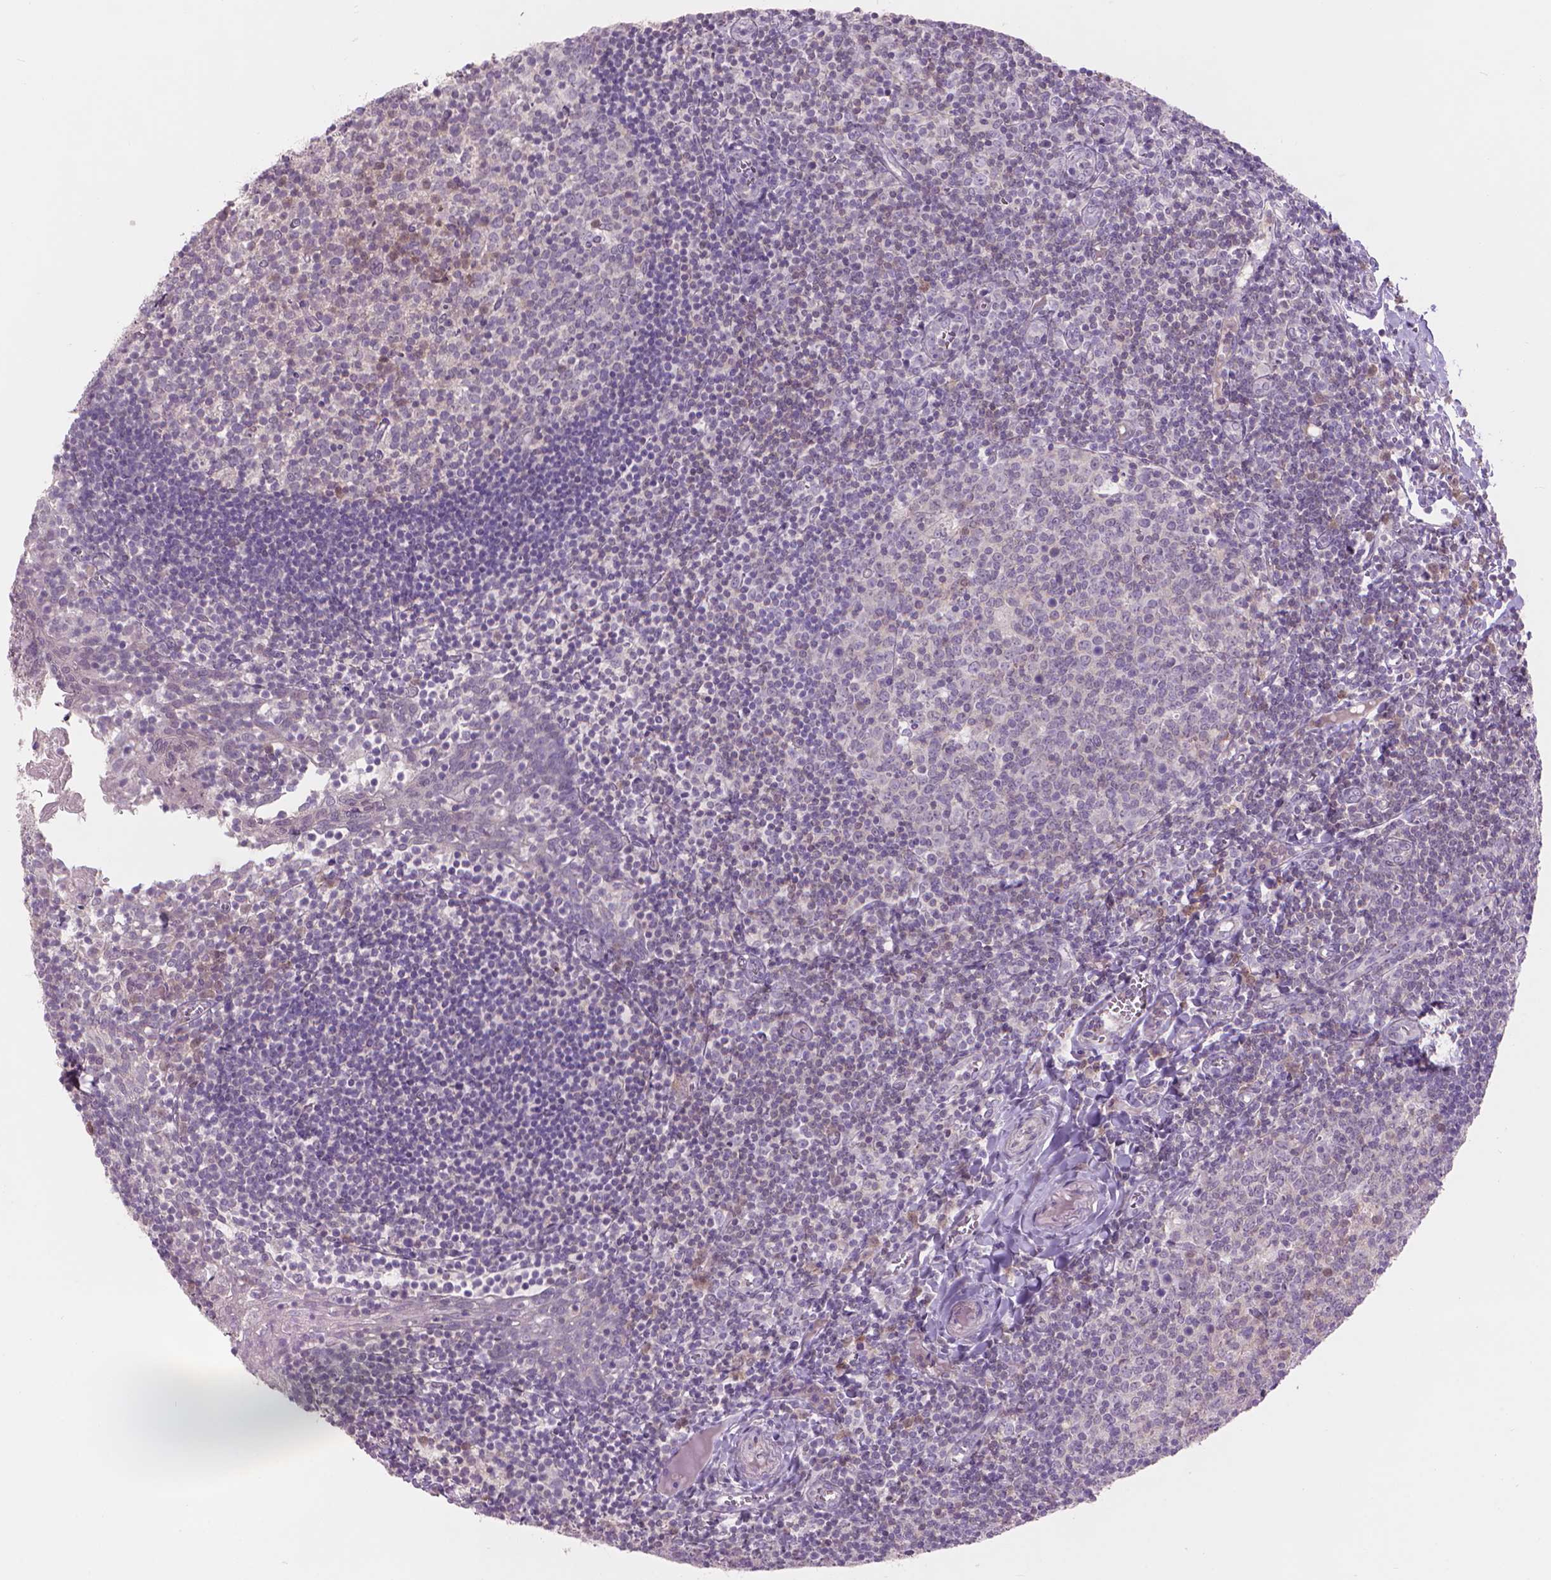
{"staining": {"intensity": "negative", "quantity": "none", "location": "none"}, "tissue": "lymph node", "cell_type": "Germinal center cells", "image_type": "normal", "snomed": [{"axis": "morphology", "description": "Normal tissue, NOS"}, {"axis": "topography", "description": "Lymph node"}], "caption": "The photomicrograph demonstrates no significant positivity in germinal center cells of lymph node. (DAB (3,3'-diaminobenzidine) immunohistochemistry with hematoxylin counter stain).", "gene": "ENO2", "patient": {"sex": "female", "age": 21}}